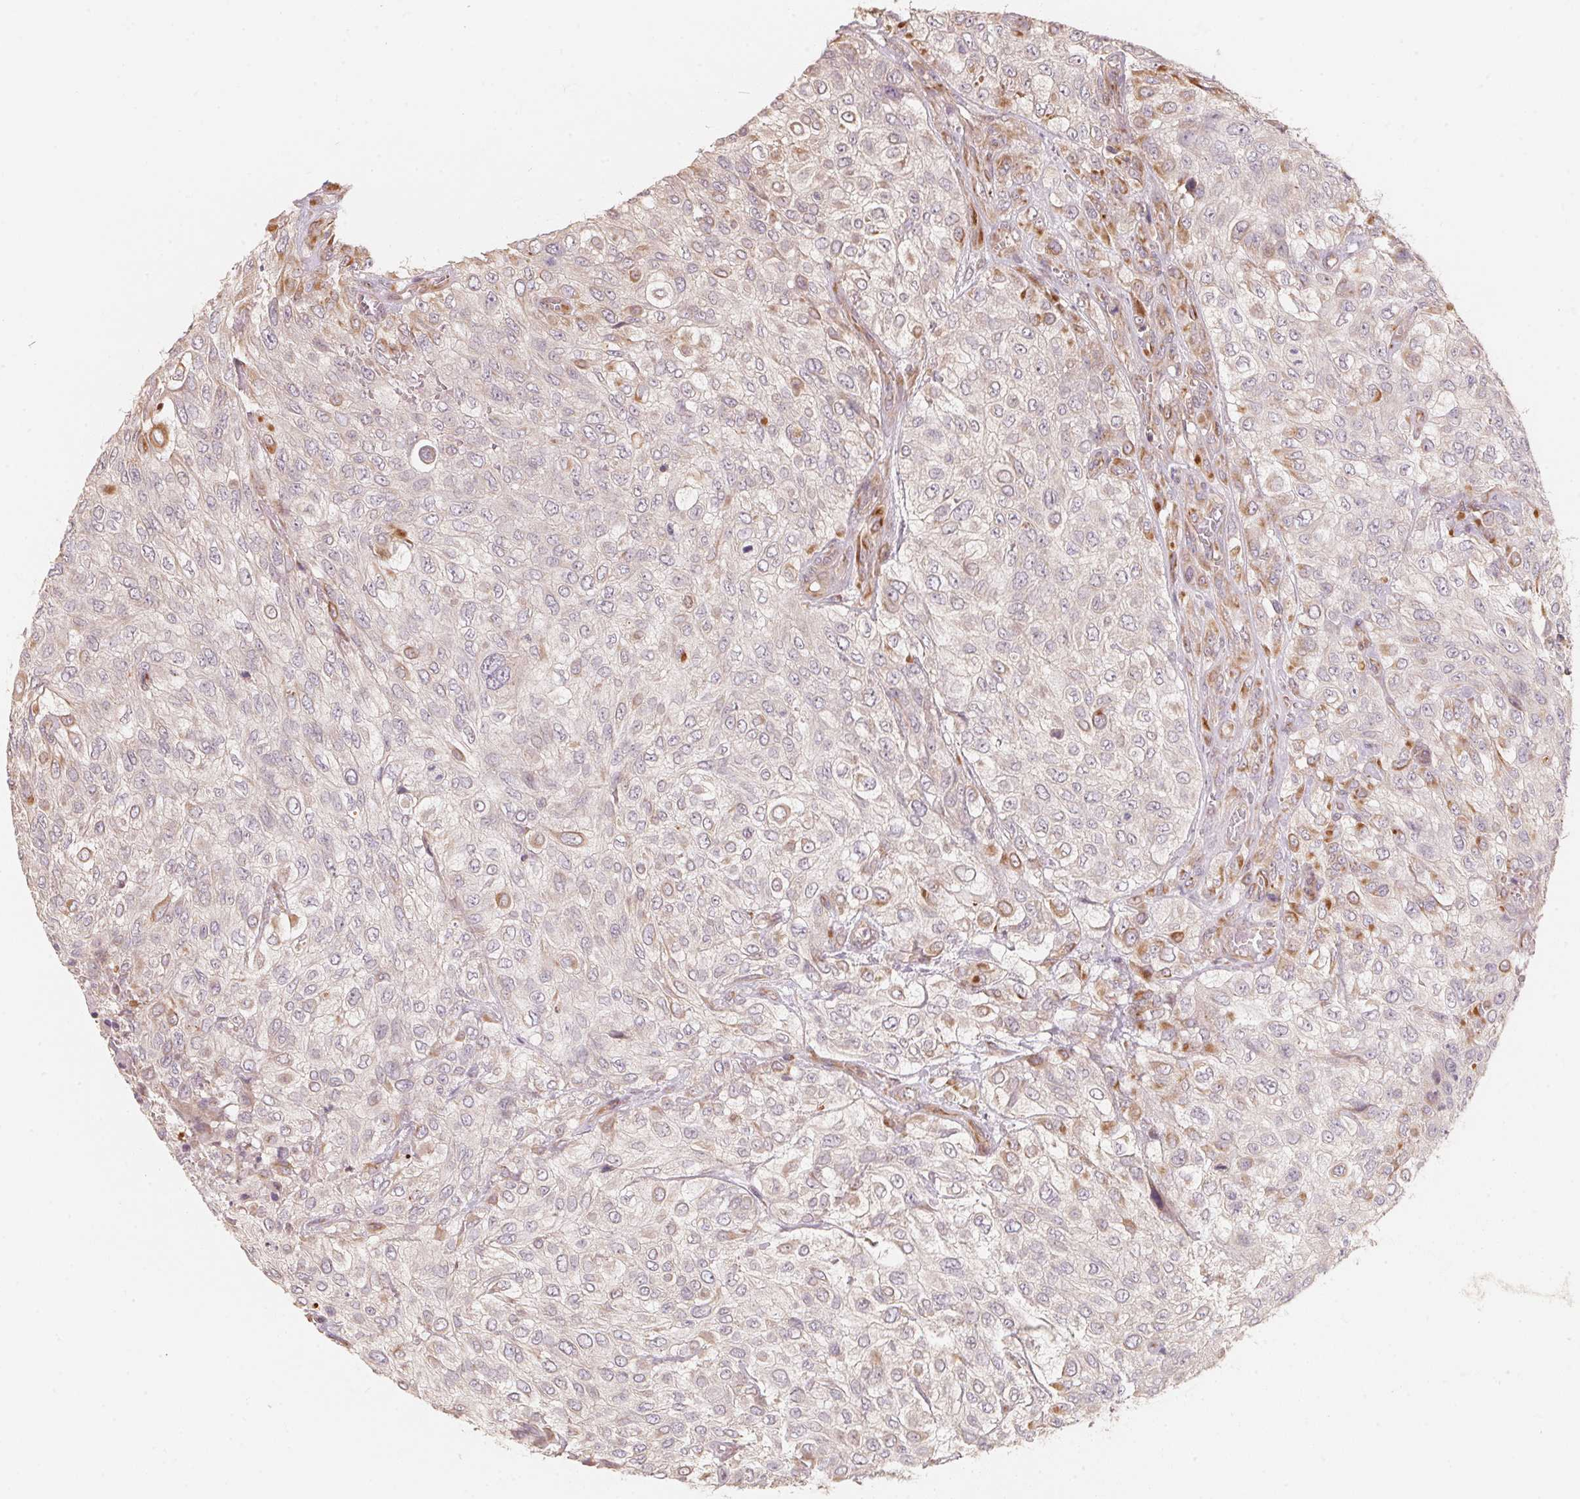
{"staining": {"intensity": "negative", "quantity": "none", "location": "none"}, "tissue": "urothelial cancer", "cell_type": "Tumor cells", "image_type": "cancer", "snomed": [{"axis": "morphology", "description": "Urothelial carcinoma, High grade"}, {"axis": "topography", "description": "Urinary bladder"}], "caption": "Histopathology image shows no significant protein positivity in tumor cells of urothelial carcinoma (high-grade).", "gene": "TSPAN12", "patient": {"sex": "male", "age": 57}}